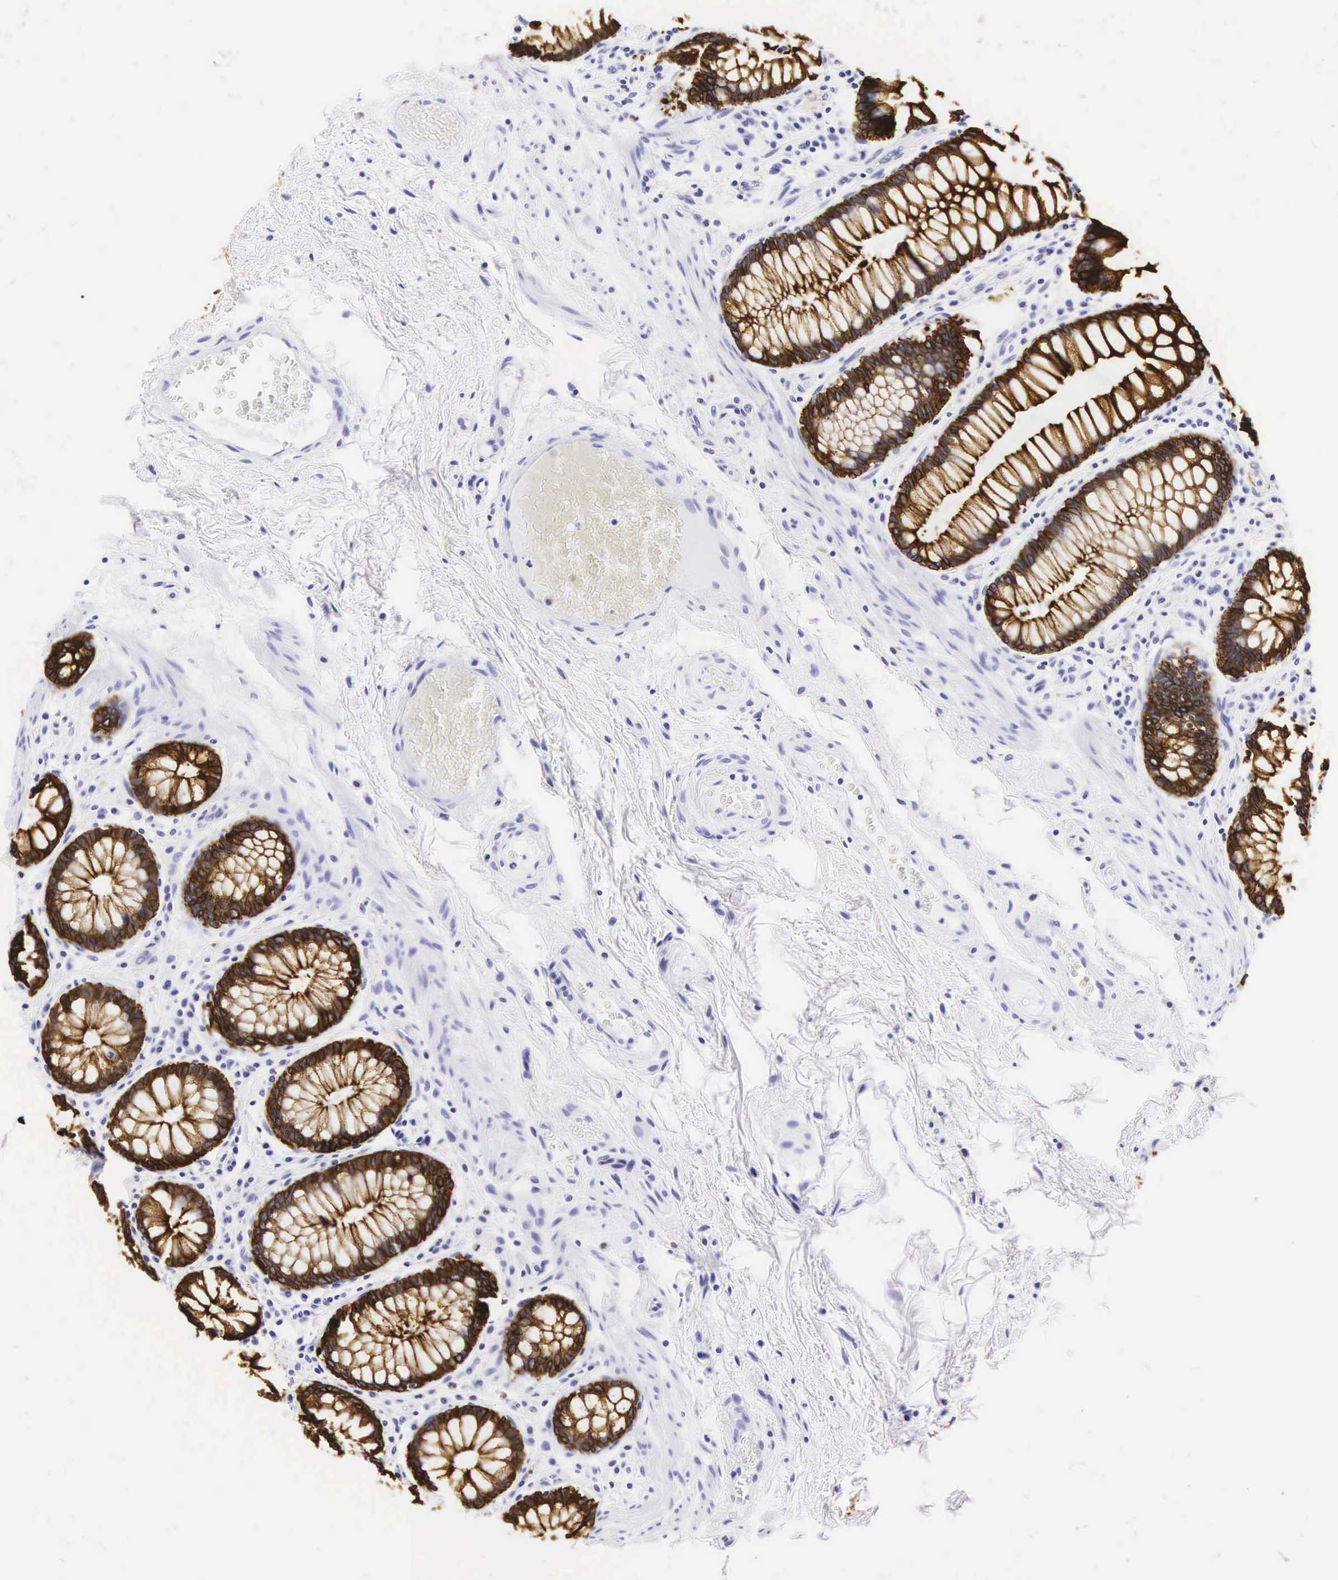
{"staining": {"intensity": "strong", "quantity": ">75%", "location": "cytoplasmic/membranous"}, "tissue": "rectum", "cell_type": "Glandular cells", "image_type": "normal", "snomed": [{"axis": "morphology", "description": "Normal tissue, NOS"}, {"axis": "topography", "description": "Rectum"}], "caption": "This is an image of IHC staining of benign rectum, which shows strong staining in the cytoplasmic/membranous of glandular cells.", "gene": "KRT18", "patient": {"sex": "male", "age": 77}}